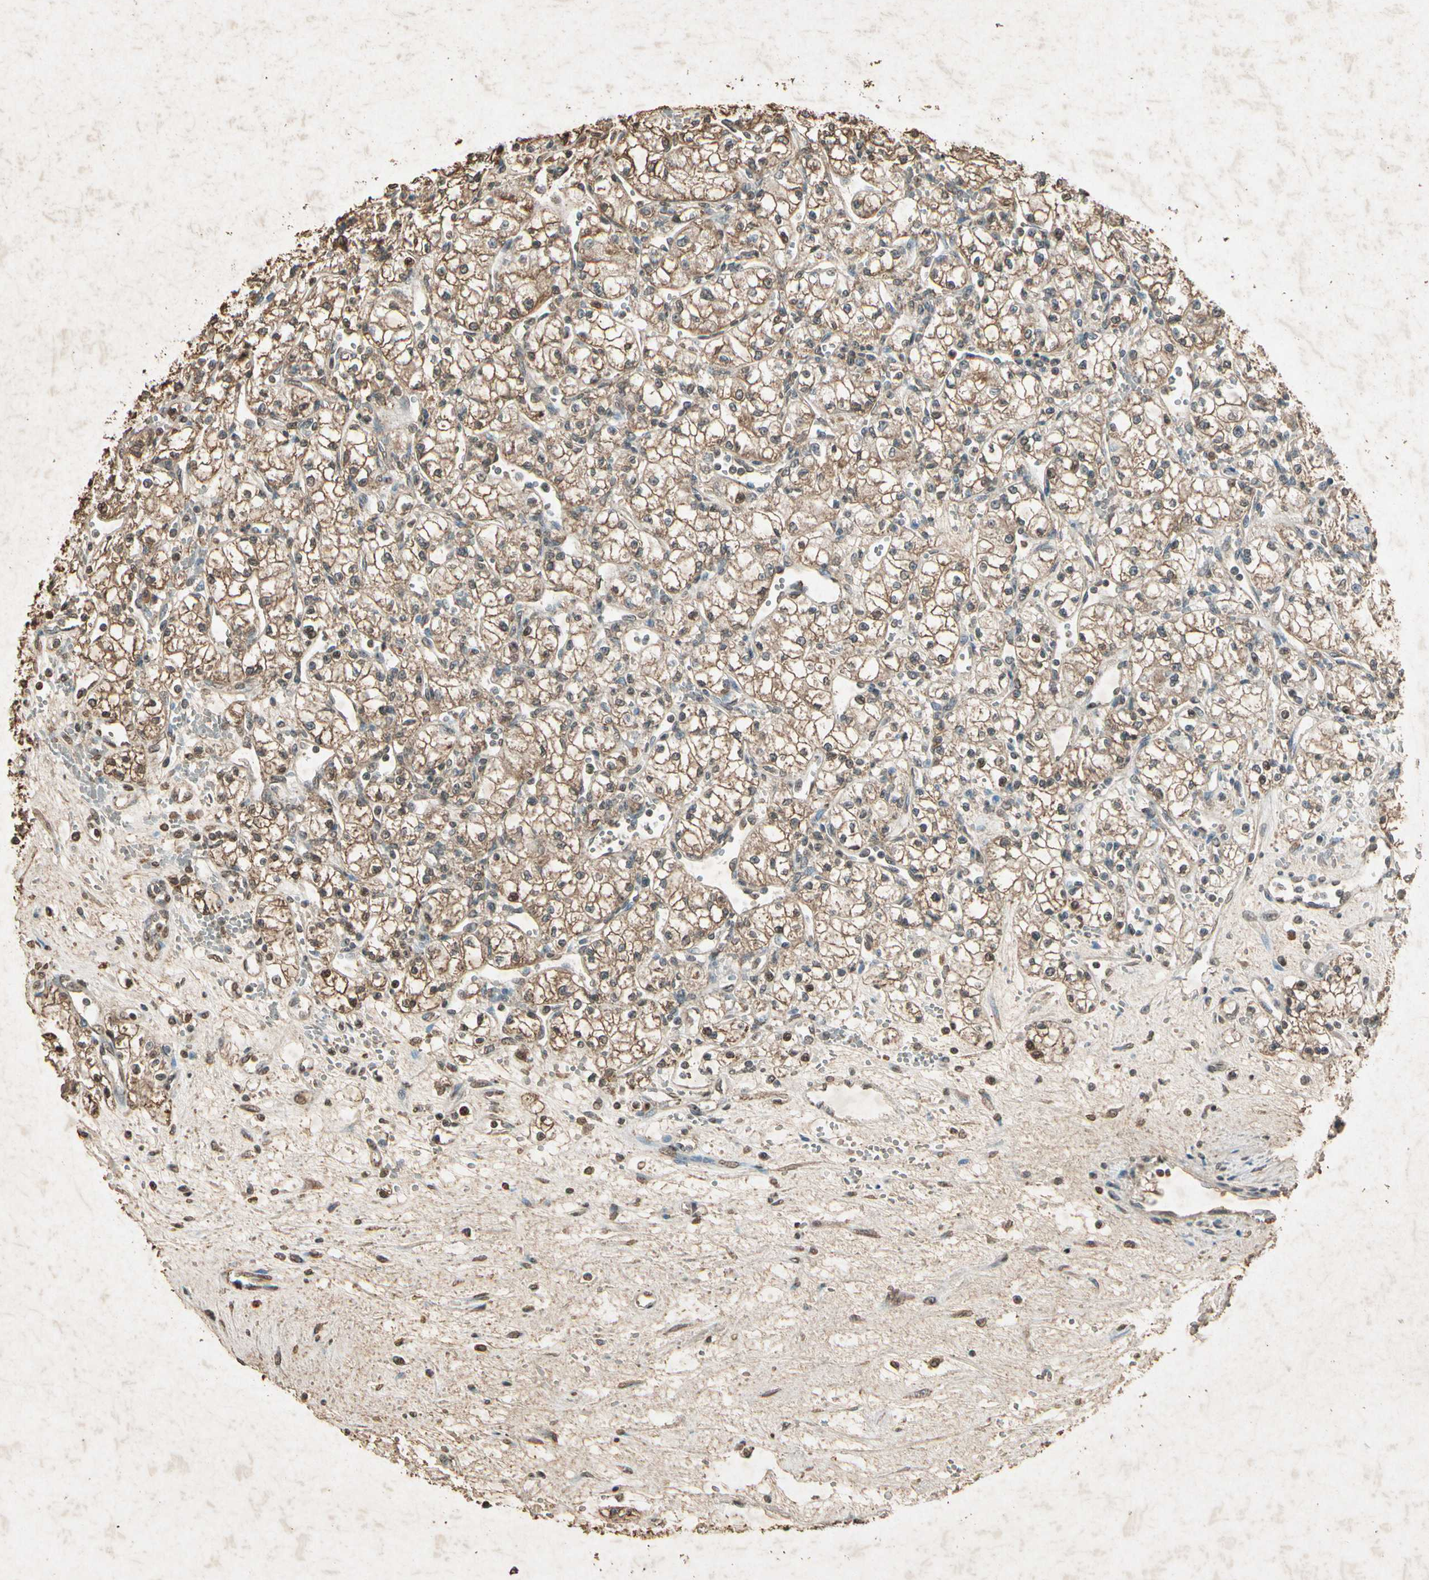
{"staining": {"intensity": "moderate", "quantity": ">75%", "location": "cytoplasmic/membranous"}, "tissue": "renal cancer", "cell_type": "Tumor cells", "image_type": "cancer", "snomed": [{"axis": "morphology", "description": "Normal tissue, NOS"}, {"axis": "morphology", "description": "Adenocarcinoma, NOS"}, {"axis": "topography", "description": "Kidney"}], "caption": "Protein staining shows moderate cytoplasmic/membranous positivity in approximately >75% of tumor cells in renal cancer (adenocarcinoma).", "gene": "GC", "patient": {"sex": "male", "age": 59}}